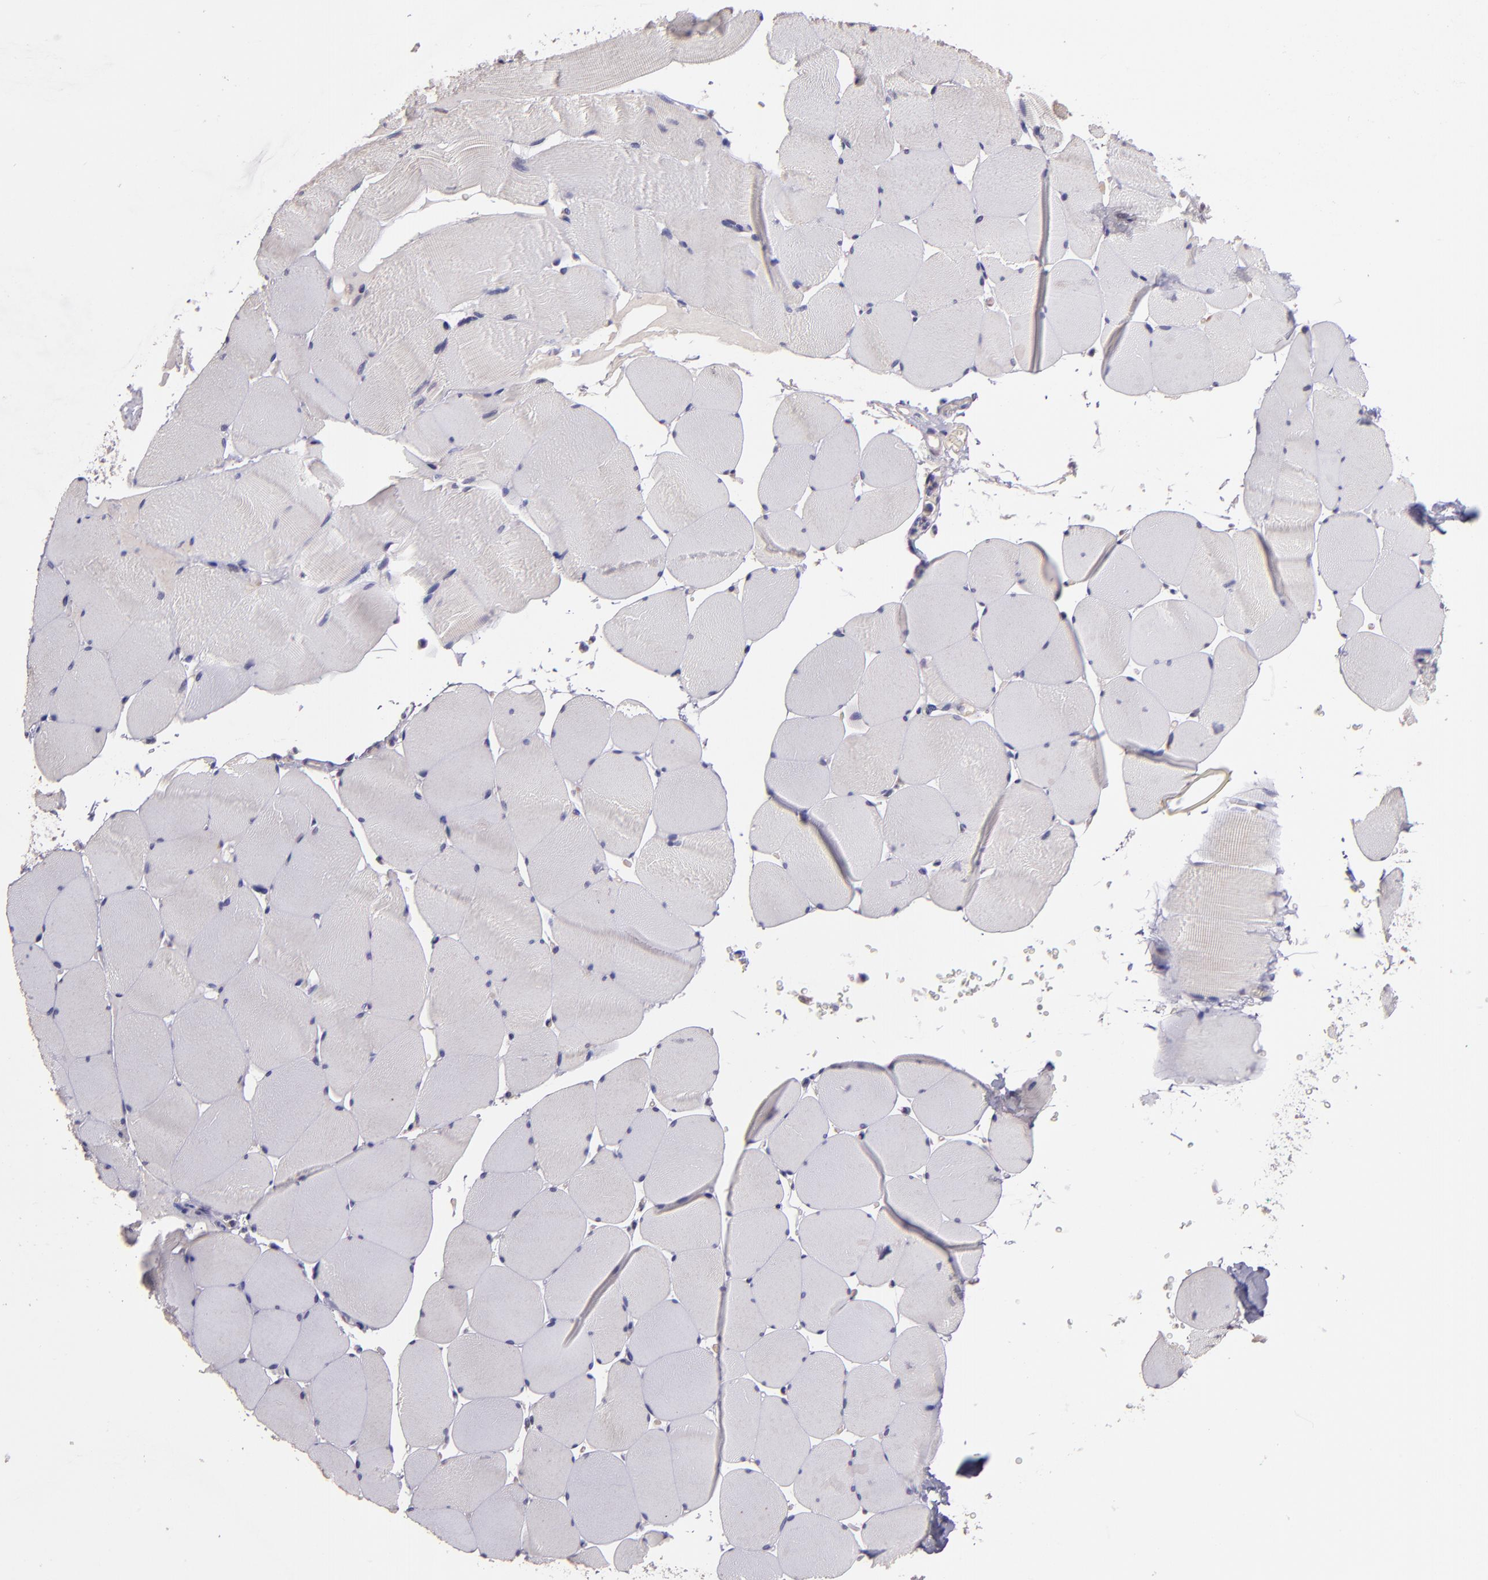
{"staining": {"intensity": "negative", "quantity": "none", "location": "none"}, "tissue": "skeletal muscle", "cell_type": "Myocytes", "image_type": "normal", "snomed": [{"axis": "morphology", "description": "Normal tissue, NOS"}, {"axis": "topography", "description": "Skeletal muscle"}], "caption": "Immunohistochemistry of benign human skeletal muscle reveals no staining in myocytes. The staining was performed using DAB (3,3'-diaminobenzidine) to visualize the protein expression in brown, while the nuclei were stained in blue with hematoxylin (Magnification: 20x).", "gene": "TAF7L", "patient": {"sex": "male", "age": 62}}